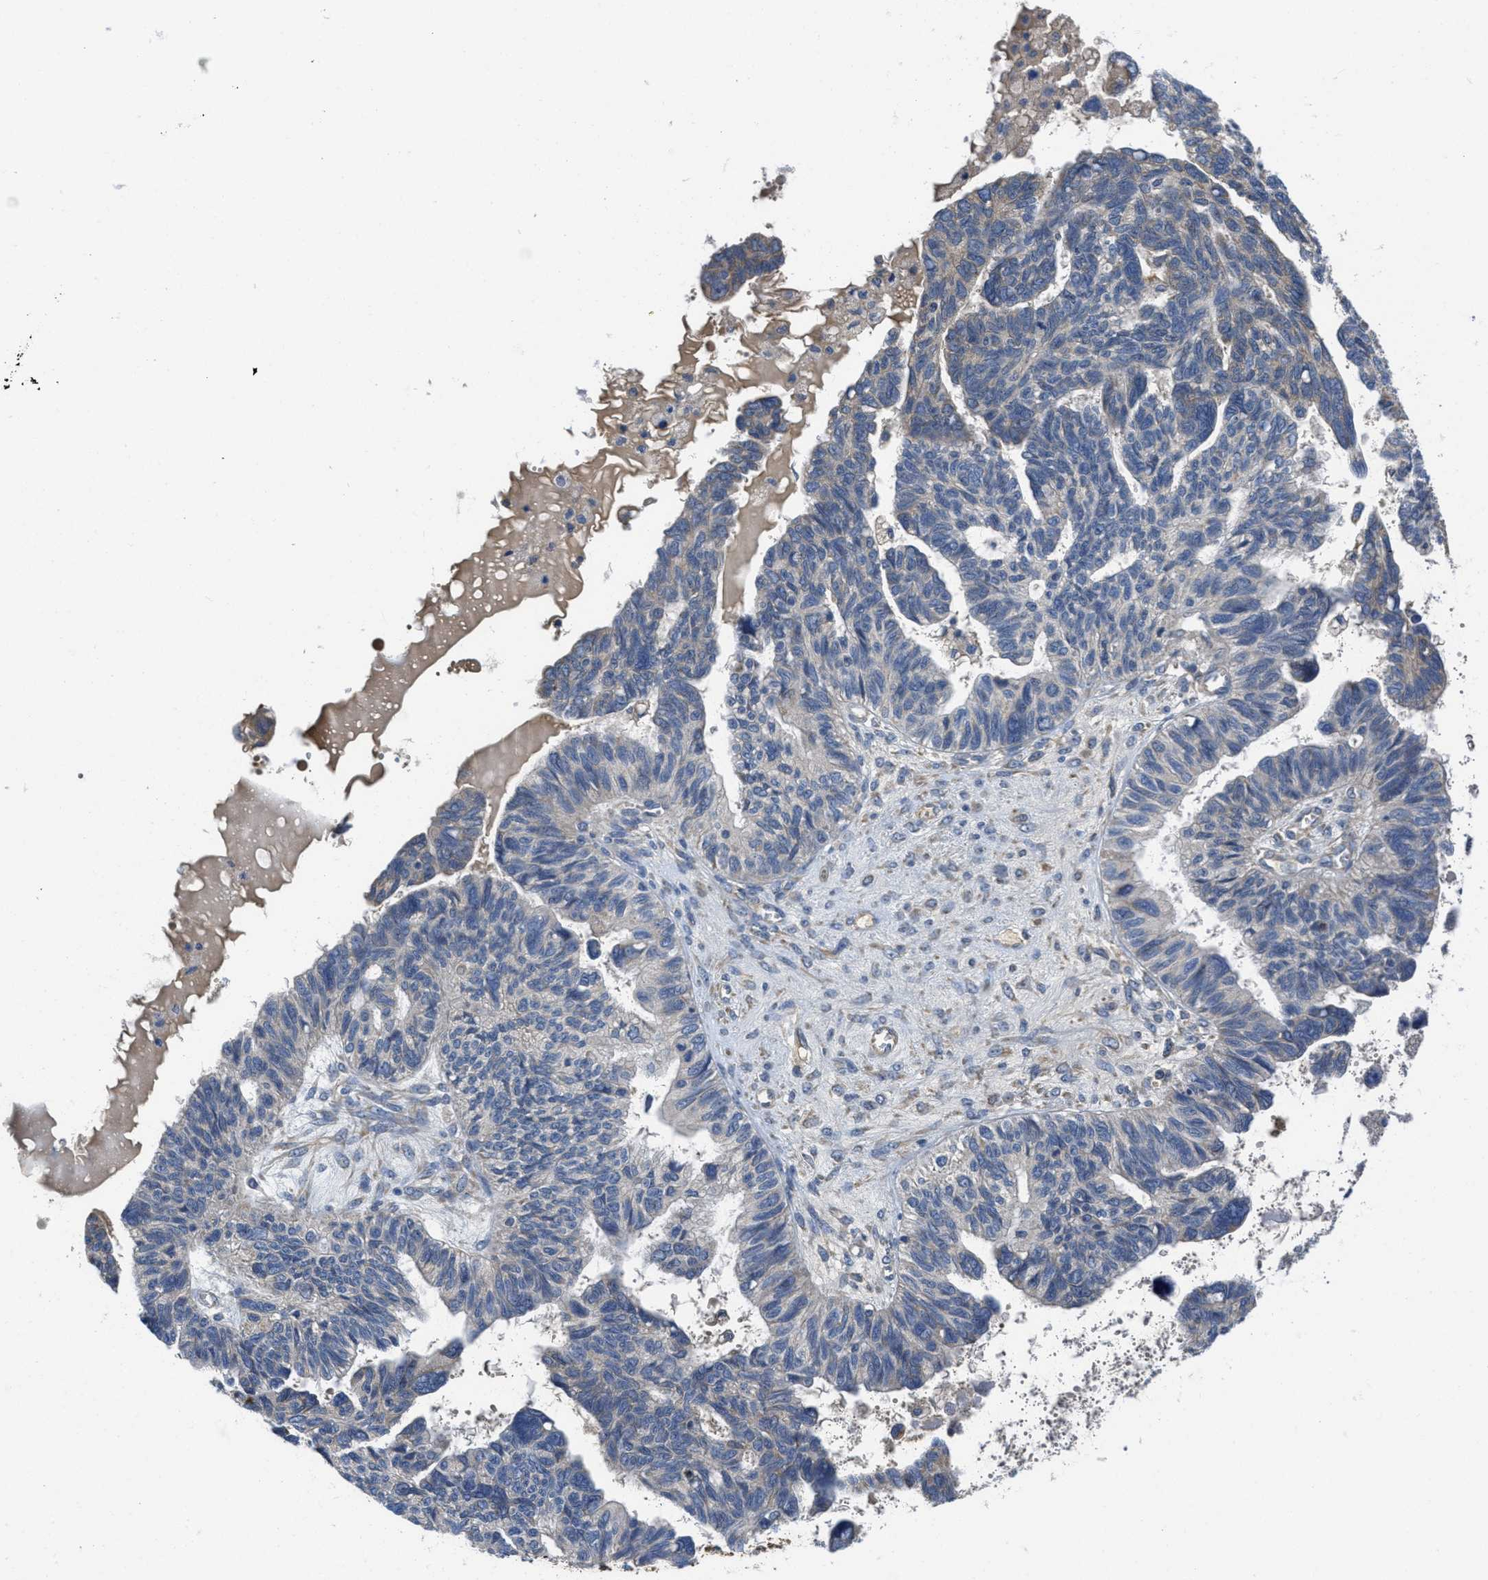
{"staining": {"intensity": "weak", "quantity": "<25%", "location": "cytoplasmic/membranous"}, "tissue": "ovarian cancer", "cell_type": "Tumor cells", "image_type": "cancer", "snomed": [{"axis": "morphology", "description": "Cystadenocarcinoma, serous, NOS"}, {"axis": "topography", "description": "Ovary"}], "caption": "Protein analysis of ovarian serous cystadenocarcinoma shows no significant staining in tumor cells. (Brightfield microscopy of DAB (3,3'-diaminobenzidine) IHC at high magnification).", "gene": "GALK1", "patient": {"sex": "female", "age": 79}}